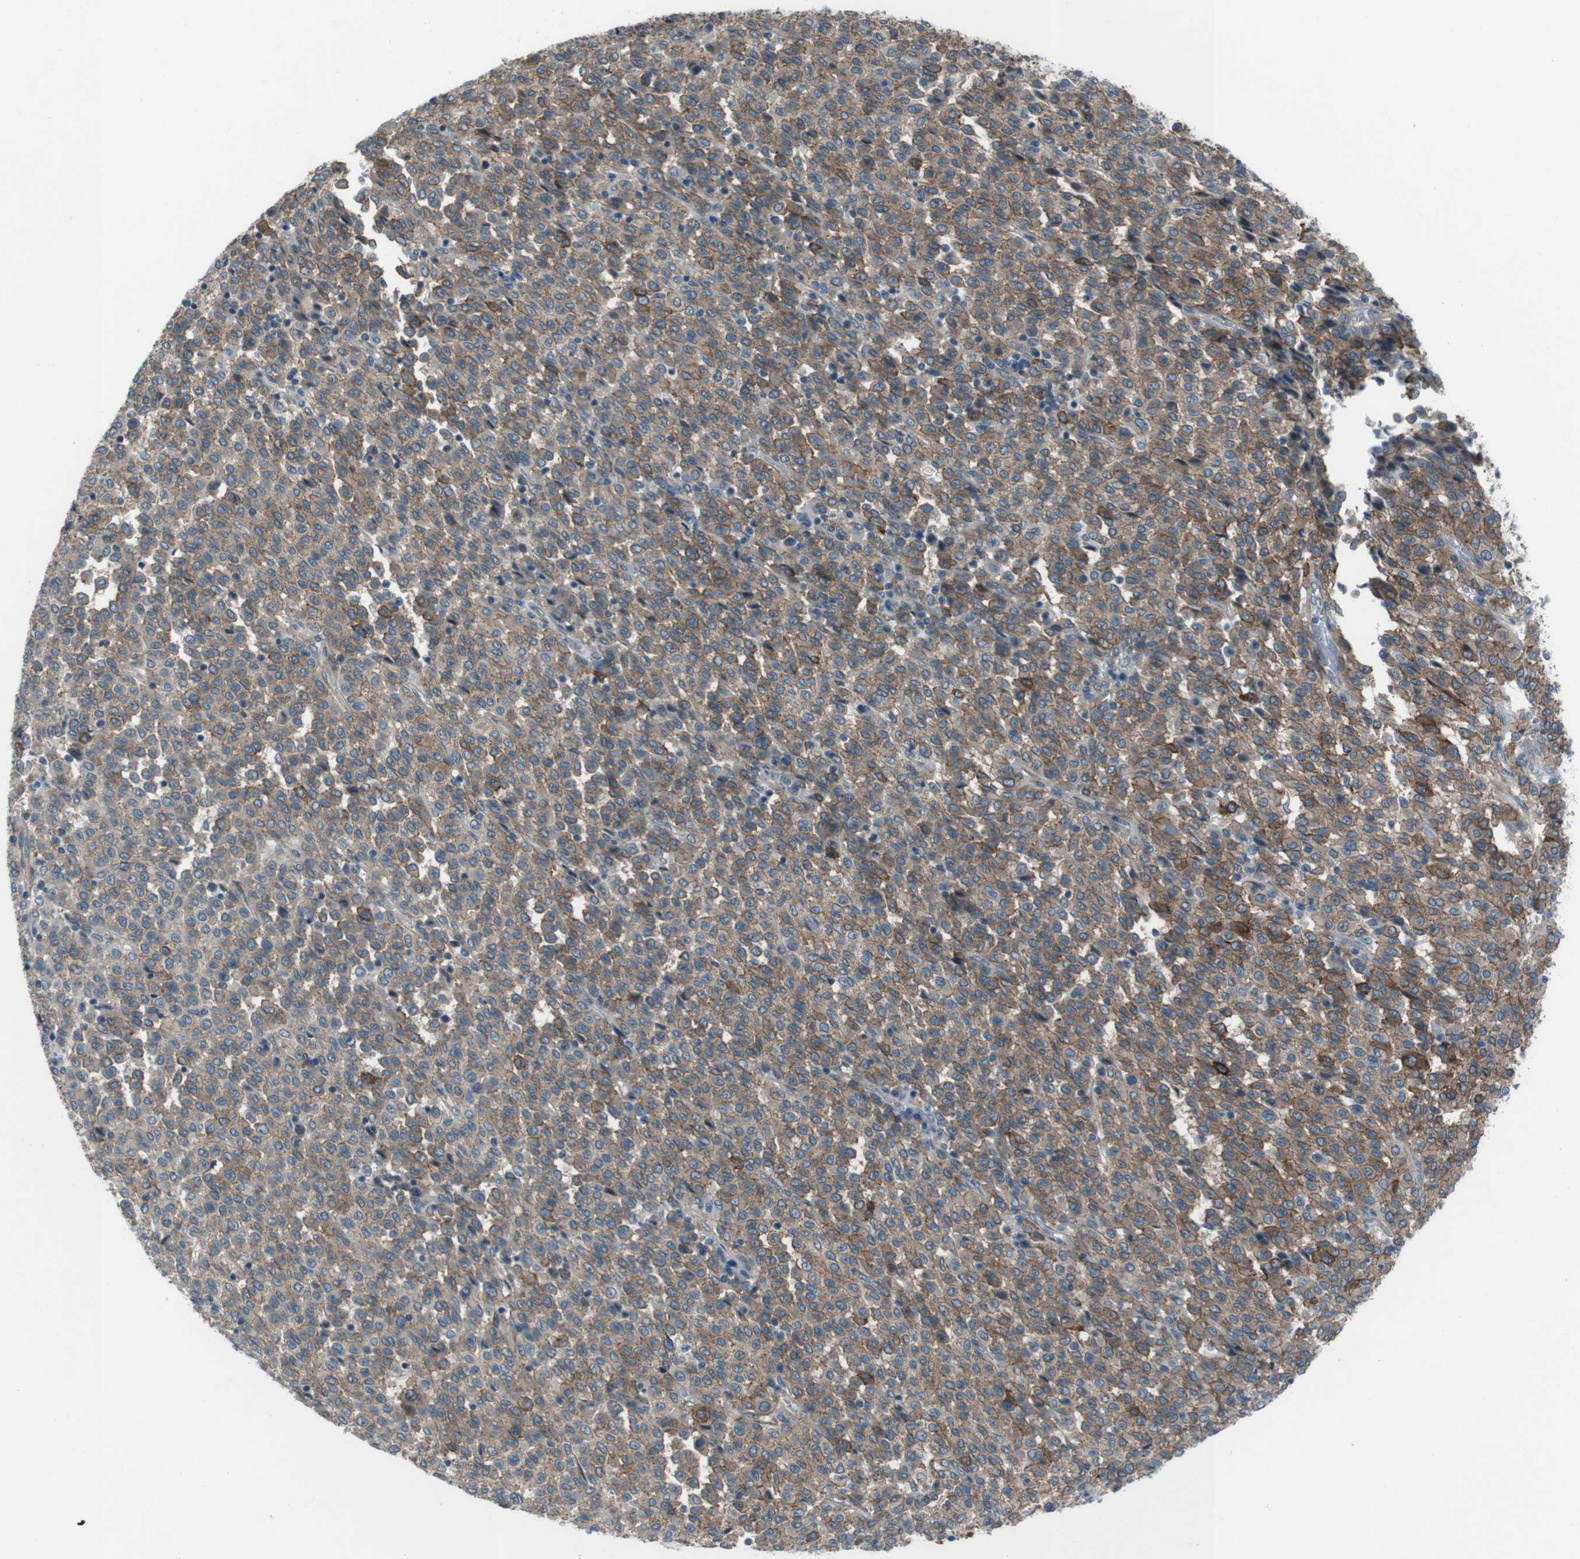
{"staining": {"intensity": "moderate", "quantity": ">75%", "location": "cytoplasmic/membranous"}, "tissue": "melanoma", "cell_type": "Tumor cells", "image_type": "cancer", "snomed": [{"axis": "morphology", "description": "Malignant melanoma, Metastatic site"}, {"axis": "topography", "description": "Pancreas"}], "caption": "Protein expression analysis of human melanoma reveals moderate cytoplasmic/membranous staining in approximately >75% of tumor cells.", "gene": "ANK2", "patient": {"sex": "female", "age": 30}}